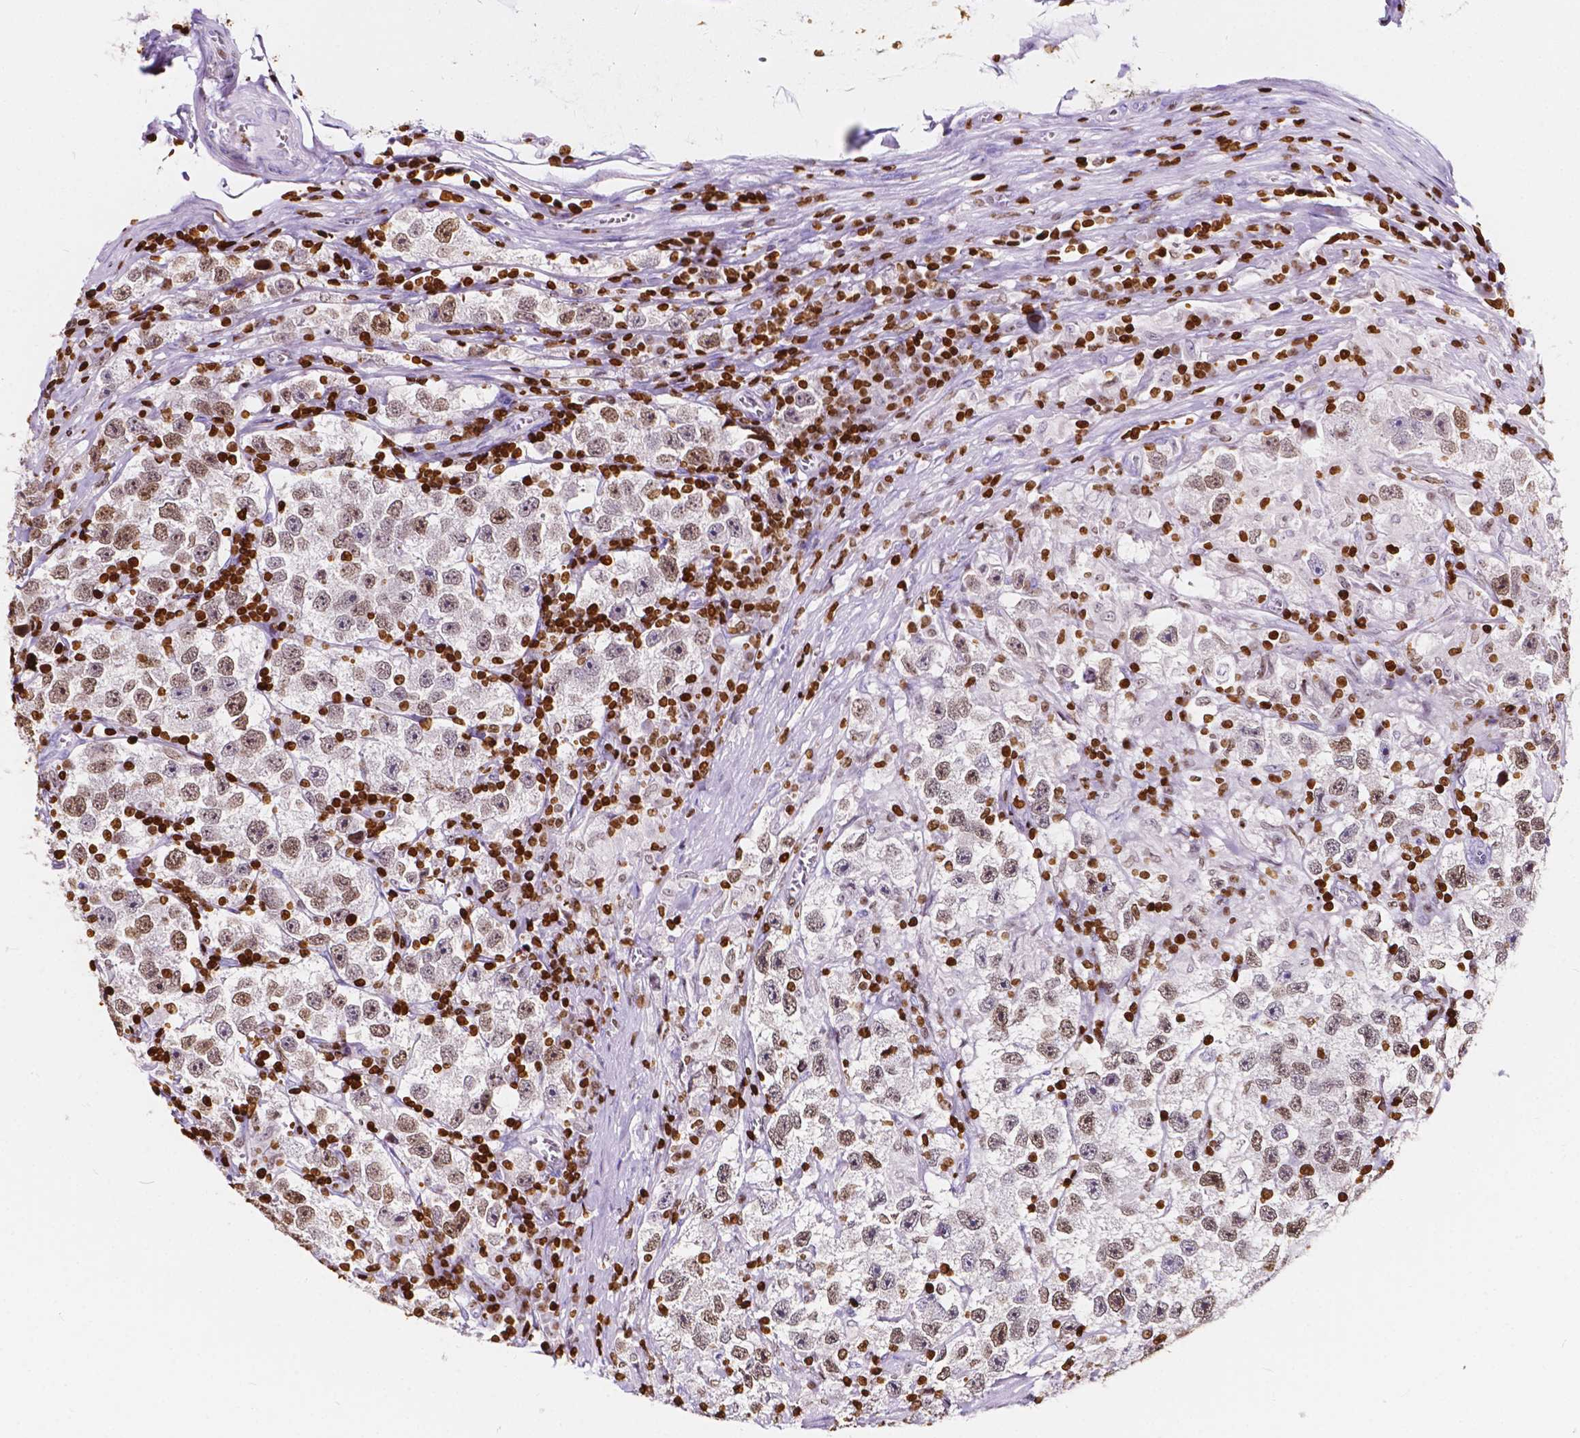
{"staining": {"intensity": "weak", "quantity": "25%-75%", "location": "nuclear"}, "tissue": "testis cancer", "cell_type": "Tumor cells", "image_type": "cancer", "snomed": [{"axis": "morphology", "description": "Seminoma, NOS"}, {"axis": "topography", "description": "Testis"}], "caption": "High-power microscopy captured an immunohistochemistry (IHC) photomicrograph of testis cancer, revealing weak nuclear staining in approximately 25%-75% of tumor cells.", "gene": "CBY3", "patient": {"sex": "male", "age": 26}}